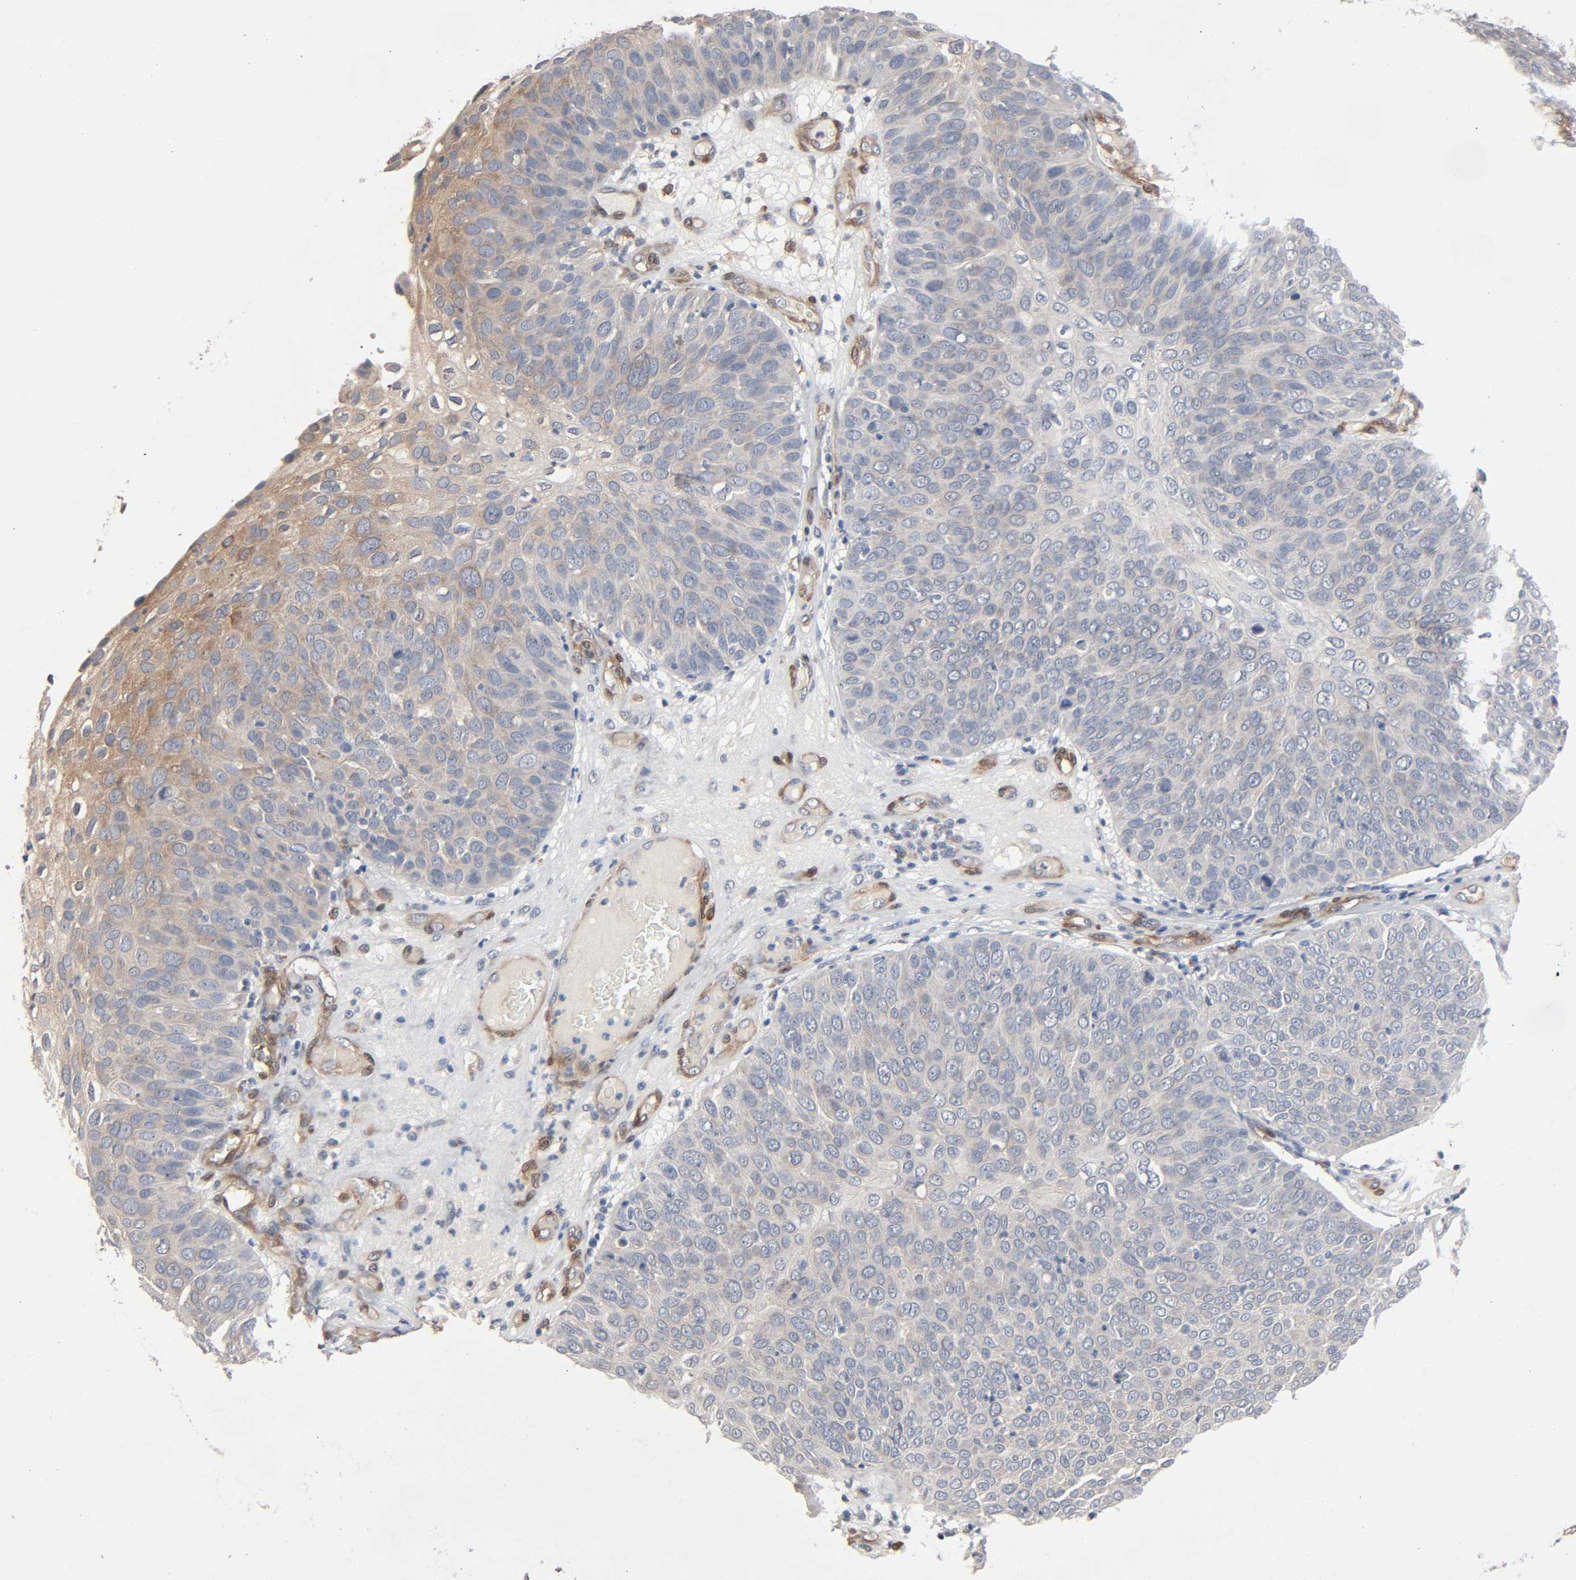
{"staining": {"intensity": "moderate", "quantity": ">75%", "location": "cytoplasmic/membranous"}, "tissue": "skin cancer", "cell_type": "Tumor cells", "image_type": "cancer", "snomed": [{"axis": "morphology", "description": "Squamous cell carcinoma, NOS"}, {"axis": "topography", "description": "Skin"}], "caption": "Protein analysis of skin cancer tissue demonstrates moderate cytoplasmic/membranous staining in approximately >75% of tumor cells. (IHC, brightfield microscopy, high magnification).", "gene": "PTK2", "patient": {"sex": "male", "age": 87}}